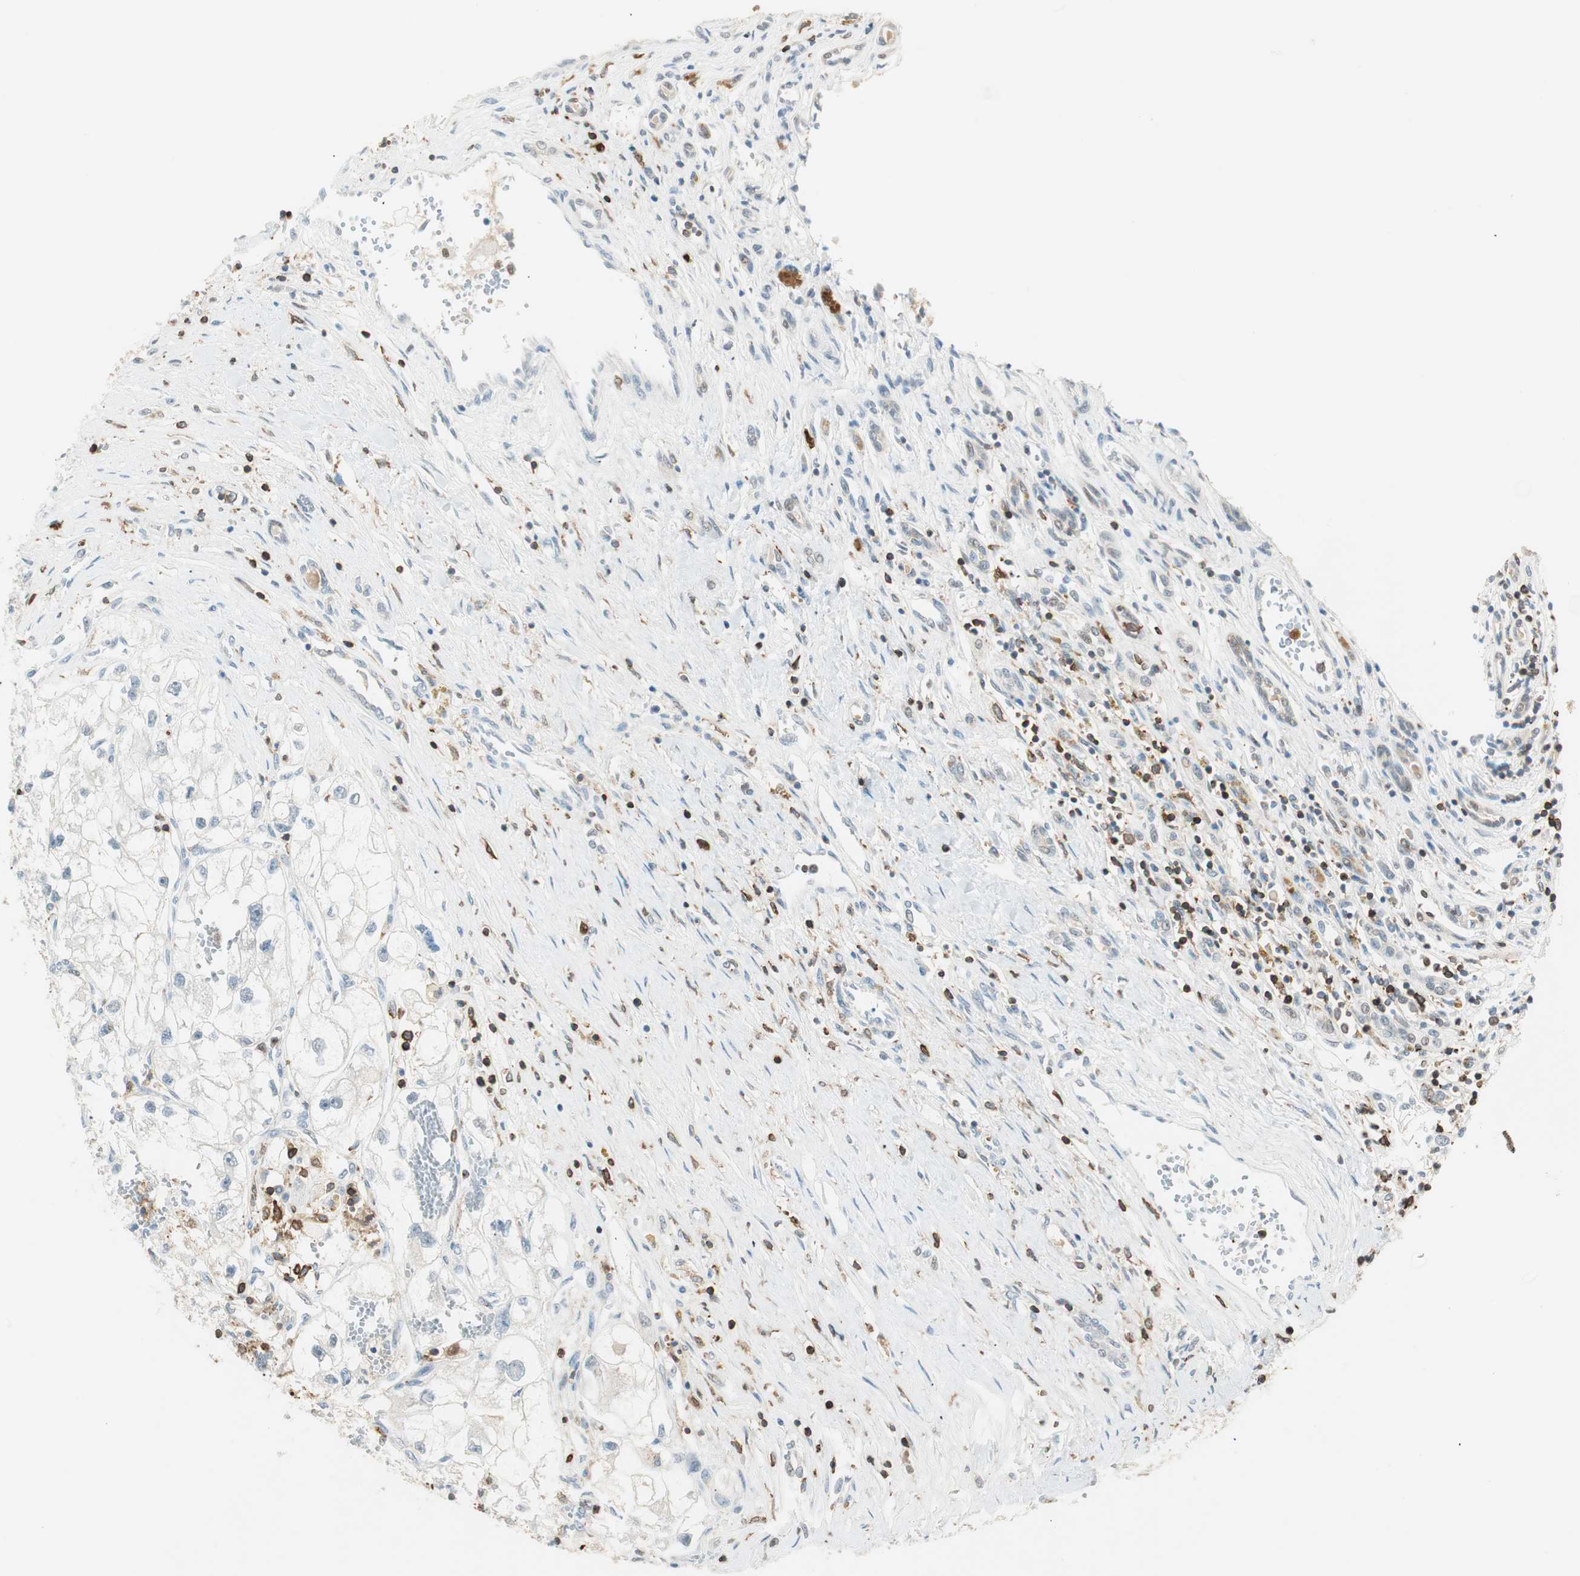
{"staining": {"intensity": "negative", "quantity": "none", "location": "none"}, "tissue": "renal cancer", "cell_type": "Tumor cells", "image_type": "cancer", "snomed": [{"axis": "morphology", "description": "Adenocarcinoma, NOS"}, {"axis": "topography", "description": "Kidney"}], "caption": "Tumor cells are negative for protein expression in human renal cancer. Nuclei are stained in blue.", "gene": "HPGD", "patient": {"sex": "female", "age": 70}}